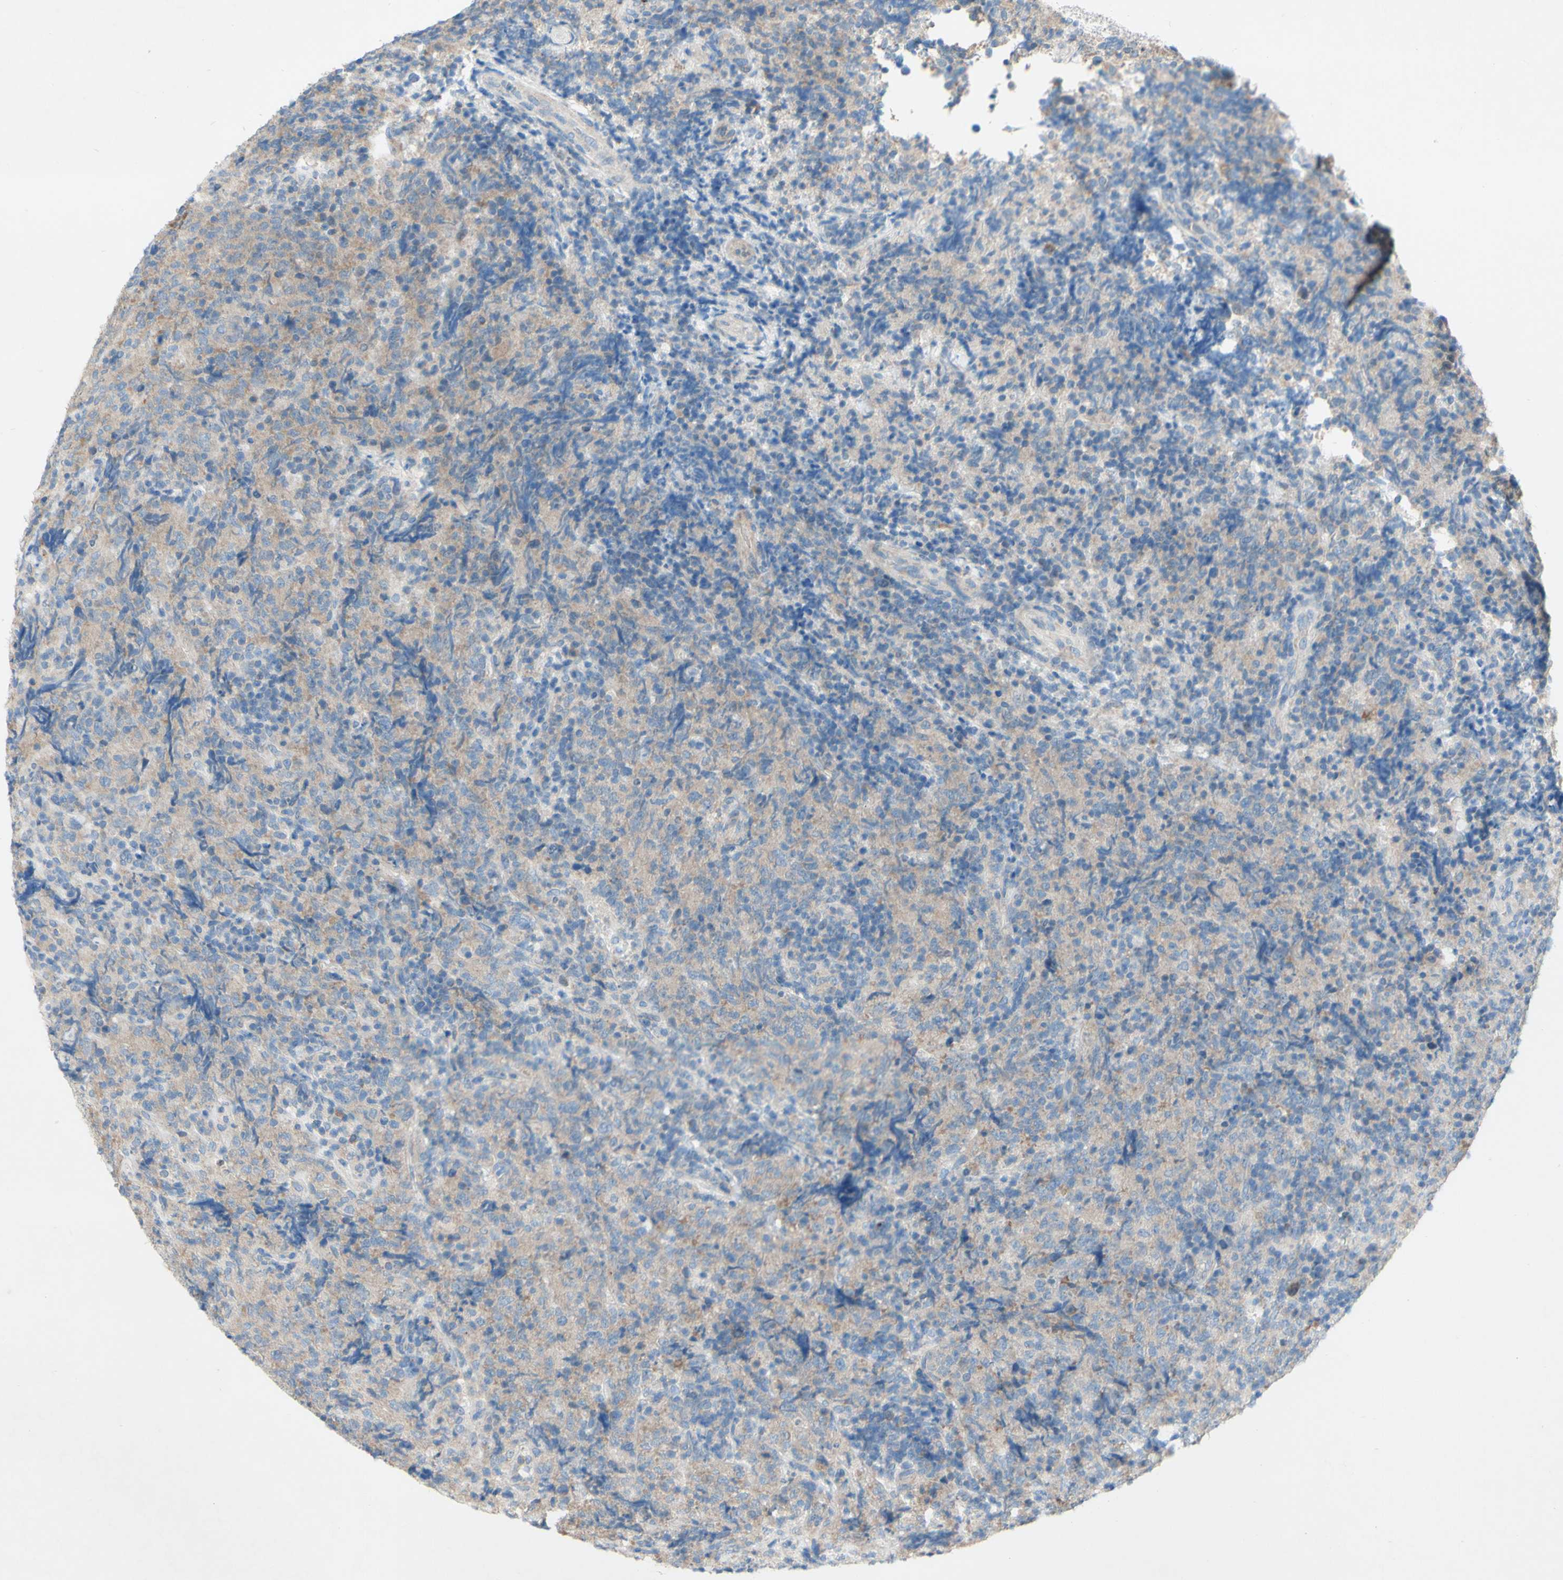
{"staining": {"intensity": "negative", "quantity": "none", "location": "none"}, "tissue": "lymphoma", "cell_type": "Tumor cells", "image_type": "cancer", "snomed": [{"axis": "morphology", "description": "Malignant lymphoma, non-Hodgkin's type, High grade"}, {"axis": "topography", "description": "Tonsil"}], "caption": "A high-resolution micrograph shows immunohistochemistry (IHC) staining of high-grade malignant lymphoma, non-Hodgkin's type, which exhibits no significant expression in tumor cells.", "gene": "ACADL", "patient": {"sex": "female", "age": 36}}